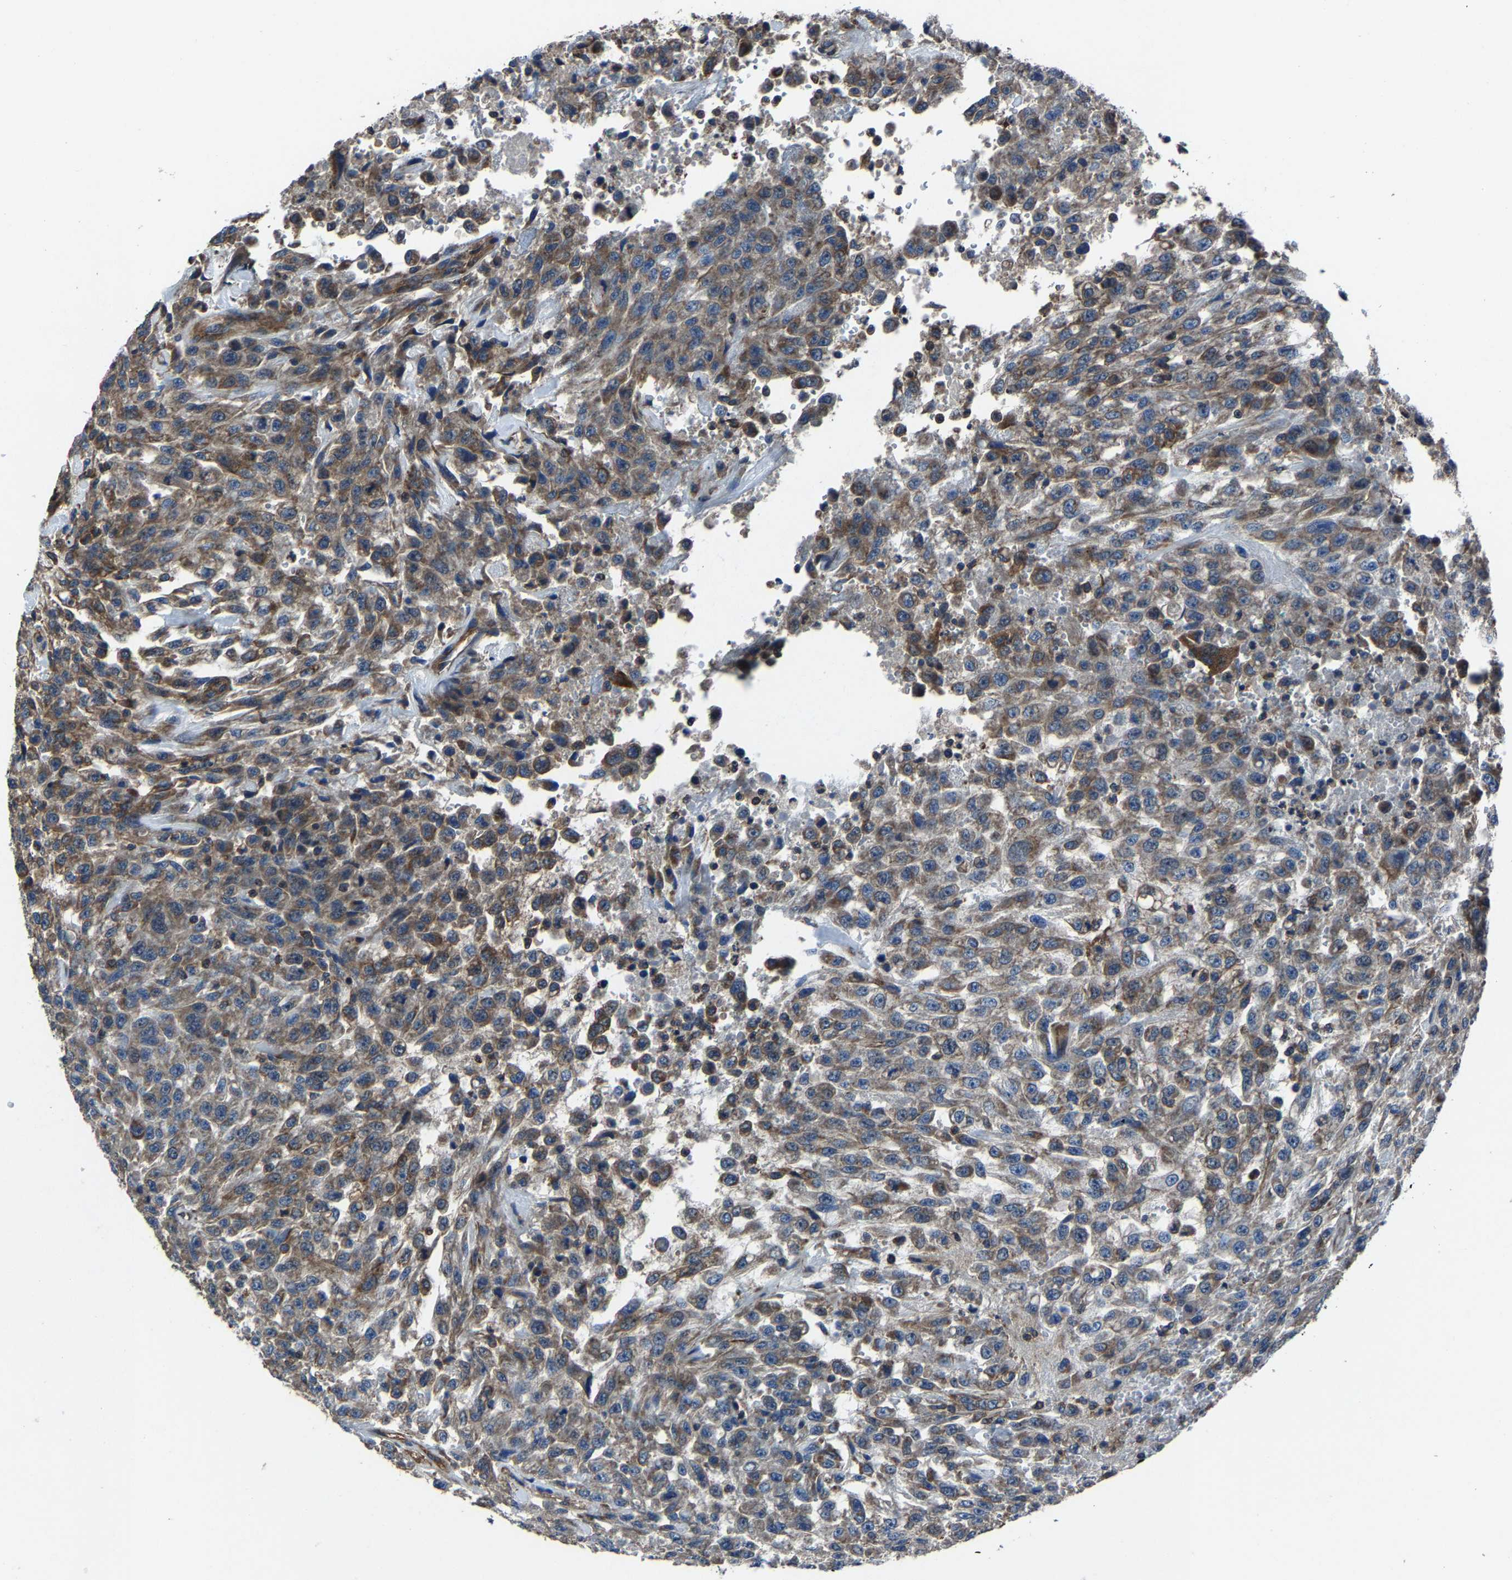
{"staining": {"intensity": "moderate", "quantity": ">75%", "location": "cytoplasmic/membranous"}, "tissue": "urothelial cancer", "cell_type": "Tumor cells", "image_type": "cancer", "snomed": [{"axis": "morphology", "description": "Urothelial carcinoma, High grade"}, {"axis": "topography", "description": "Urinary bladder"}], "caption": "A medium amount of moderate cytoplasmic/membranous expression is present in about >75% of tumor cells in urothelial cancer tissue.", "gene": "KIAA1958", "patient": {"sex": "male", "age": 46}}